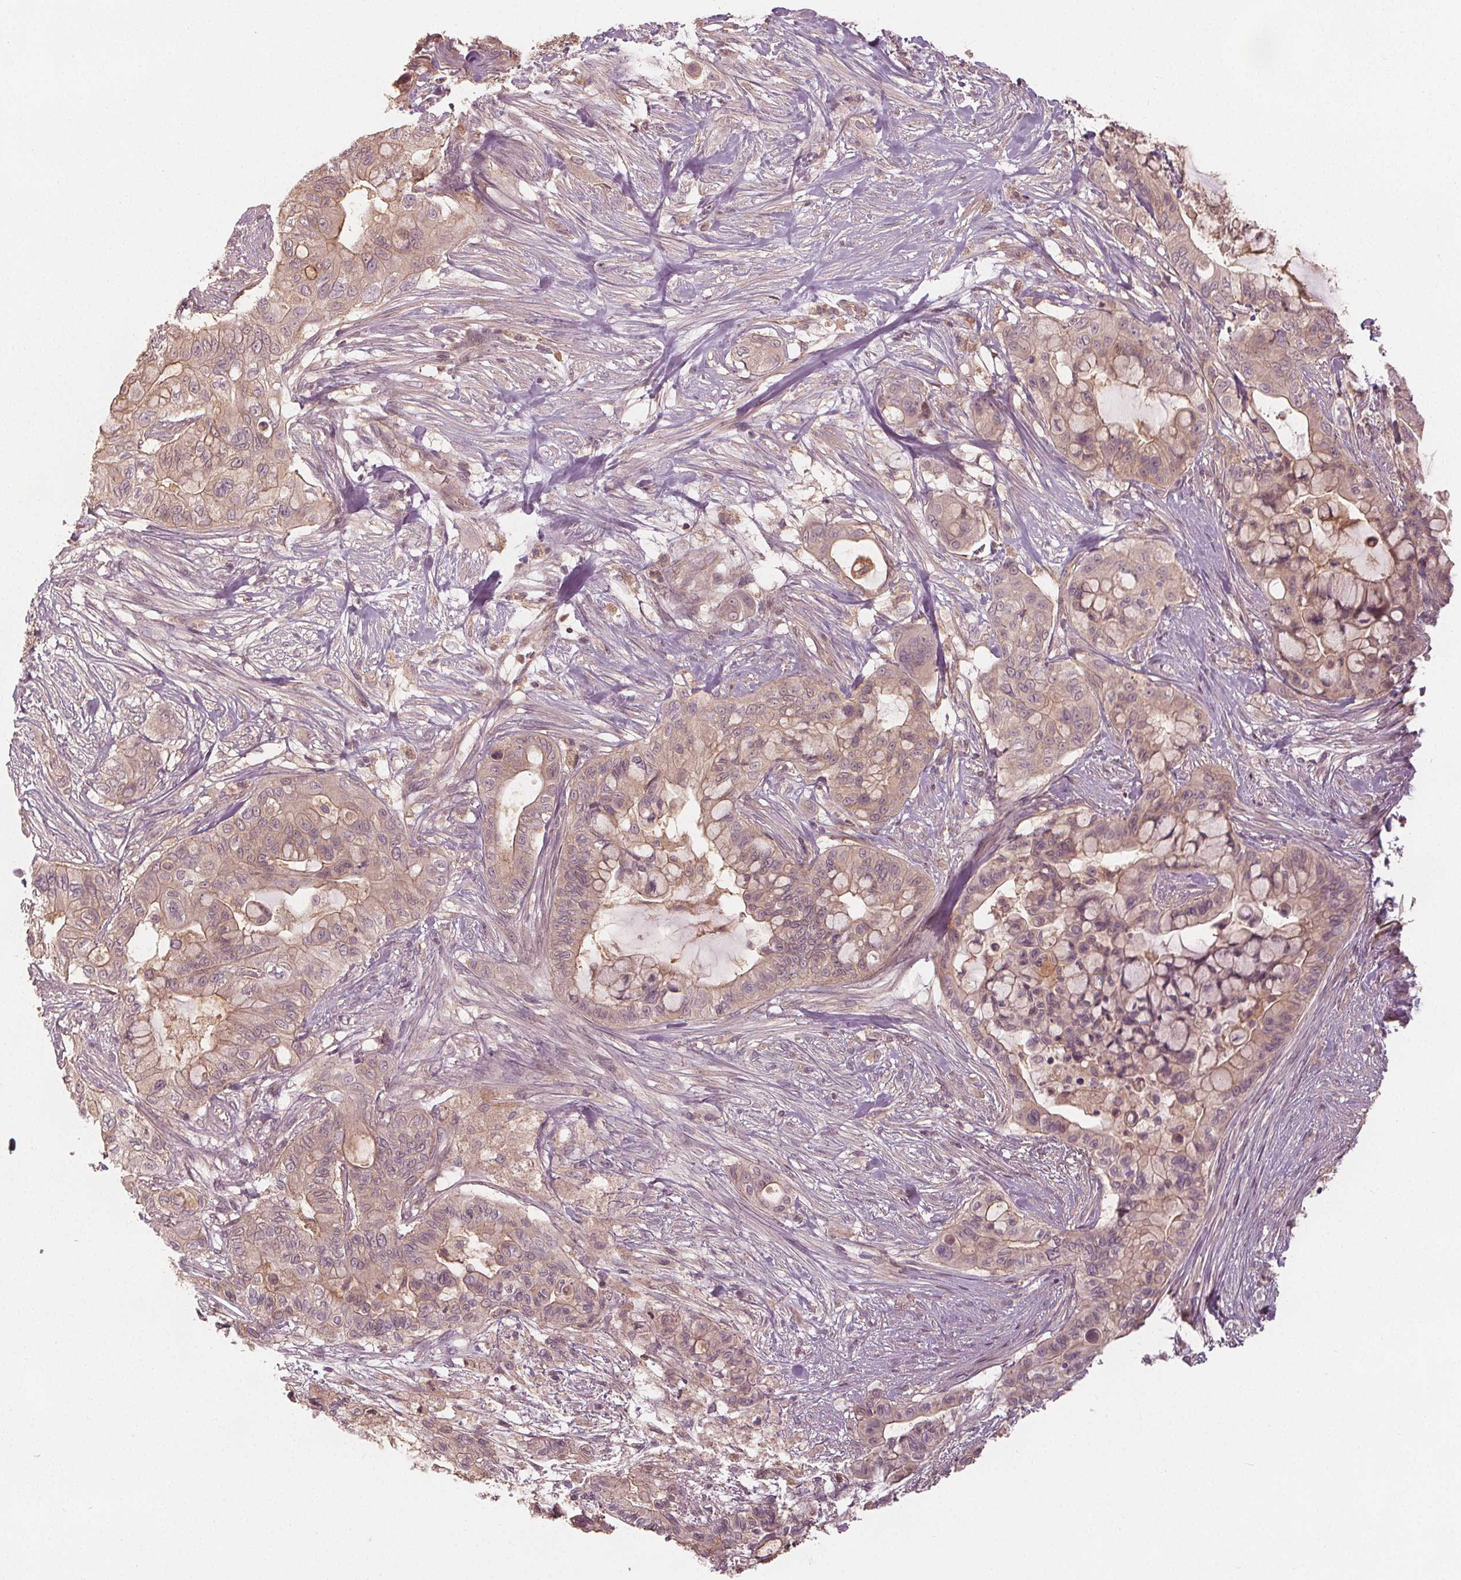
{"staining": {"intensity": "weak", "quantity": "25%-75%", "location": "cytoplasmic/membranous"}, "tissue": "pancreatic cancer", "cell_type": "Tumor cells", "image_type": "cancer", "snomed": [{"axis": "morphology", "description": "Adenocarcinoma, NOS"}, {"axis": "topography", "description": "Pancreas"}], "caption": "Protein expression analysis of human pancreatic adenocarcinoma reveals weak cytoplasmic/membranous positivity in approximately 25%-75% of tumor cells. (brown staining indicates protein expression, while blue staining denotes nuclei).", "gene": "GNB2", "patient": {"sex": "male", "age": 71}}